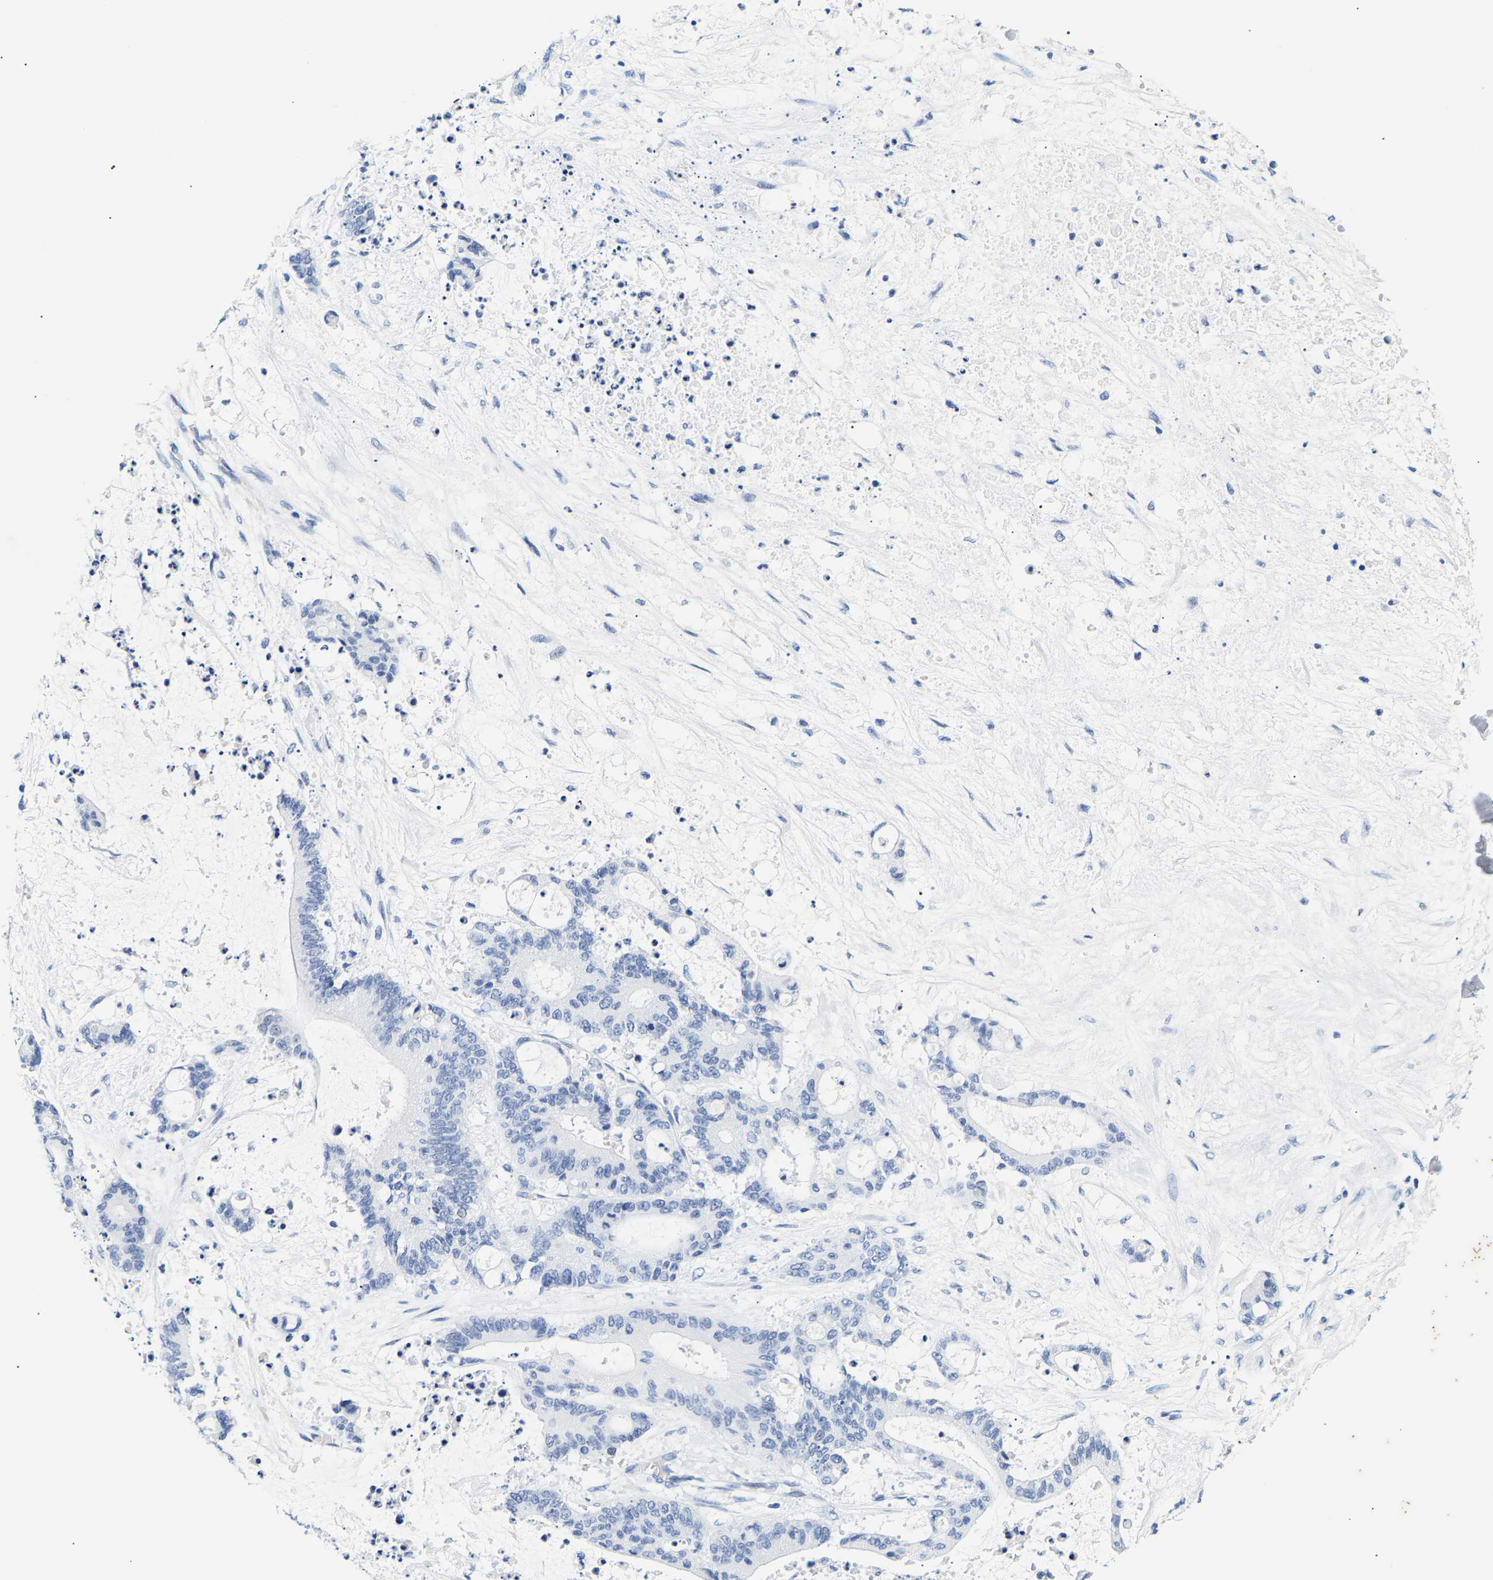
{"staining": {"intensity": "negative", "quantity": "none", "location": "none"}, "tissue": "liver cancer", "cell_type": "Tumor cells", "image_type": "cancer", "snomed": [{"axis": "morphology", "description": "Normal tissue, NOS"}, {"axis": "morphology", "description": "Cholangiocarcinoma"}, {"axis": "topography", "description": "Liver"}, {"axis": "topography", "description": "Peripheral nerve tissue"}], "caption": "Micrograph shows no significant protein positivity in tumor cells of liver cancer.", "gene": "SPINK2", "patient": {"sex": "female", "age": 73}}